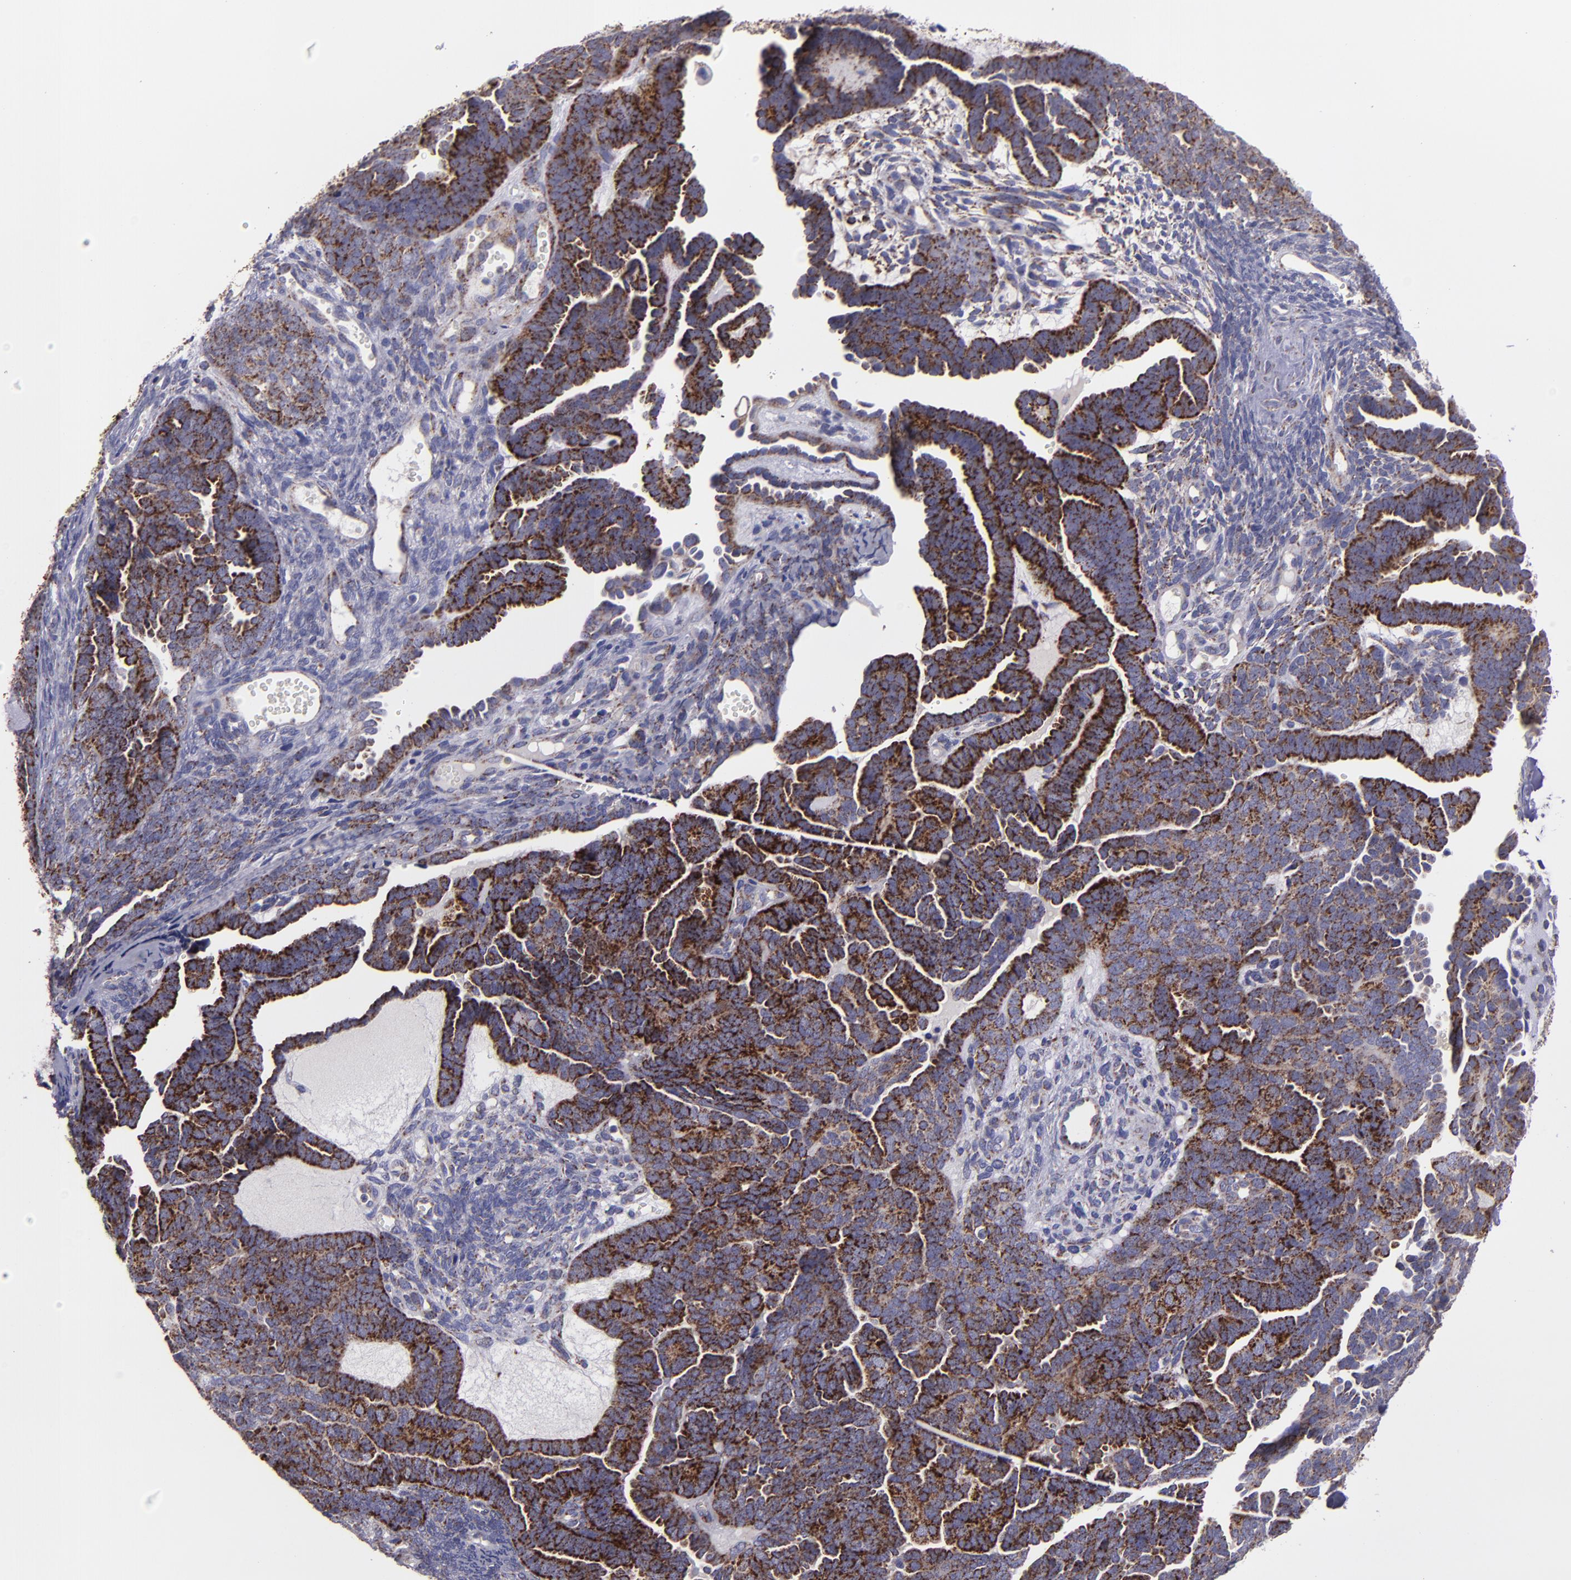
{"staining": {"intensity": "strong", "quantity": ">75%", "location": "cytoplasmic/membranous"}, "tissue": "endometrial cancer", "cell_type": "Tumor cells", "image_type": "cancer", "snomed": [{"axis": "morphology", "description": "Neoplasm, malignant, NOS"}, {"axis": "topography", "description": "Endometrium"}], "caption": "There is high levels of strong cytoplasmic/membranous expression in tumor cells of malignant neoplasm (endometrial), as demonstrated by immunohistochemical staining (brown color).", "gene": "HSPD1", "patient": {"sex": "female", "age": 74}}